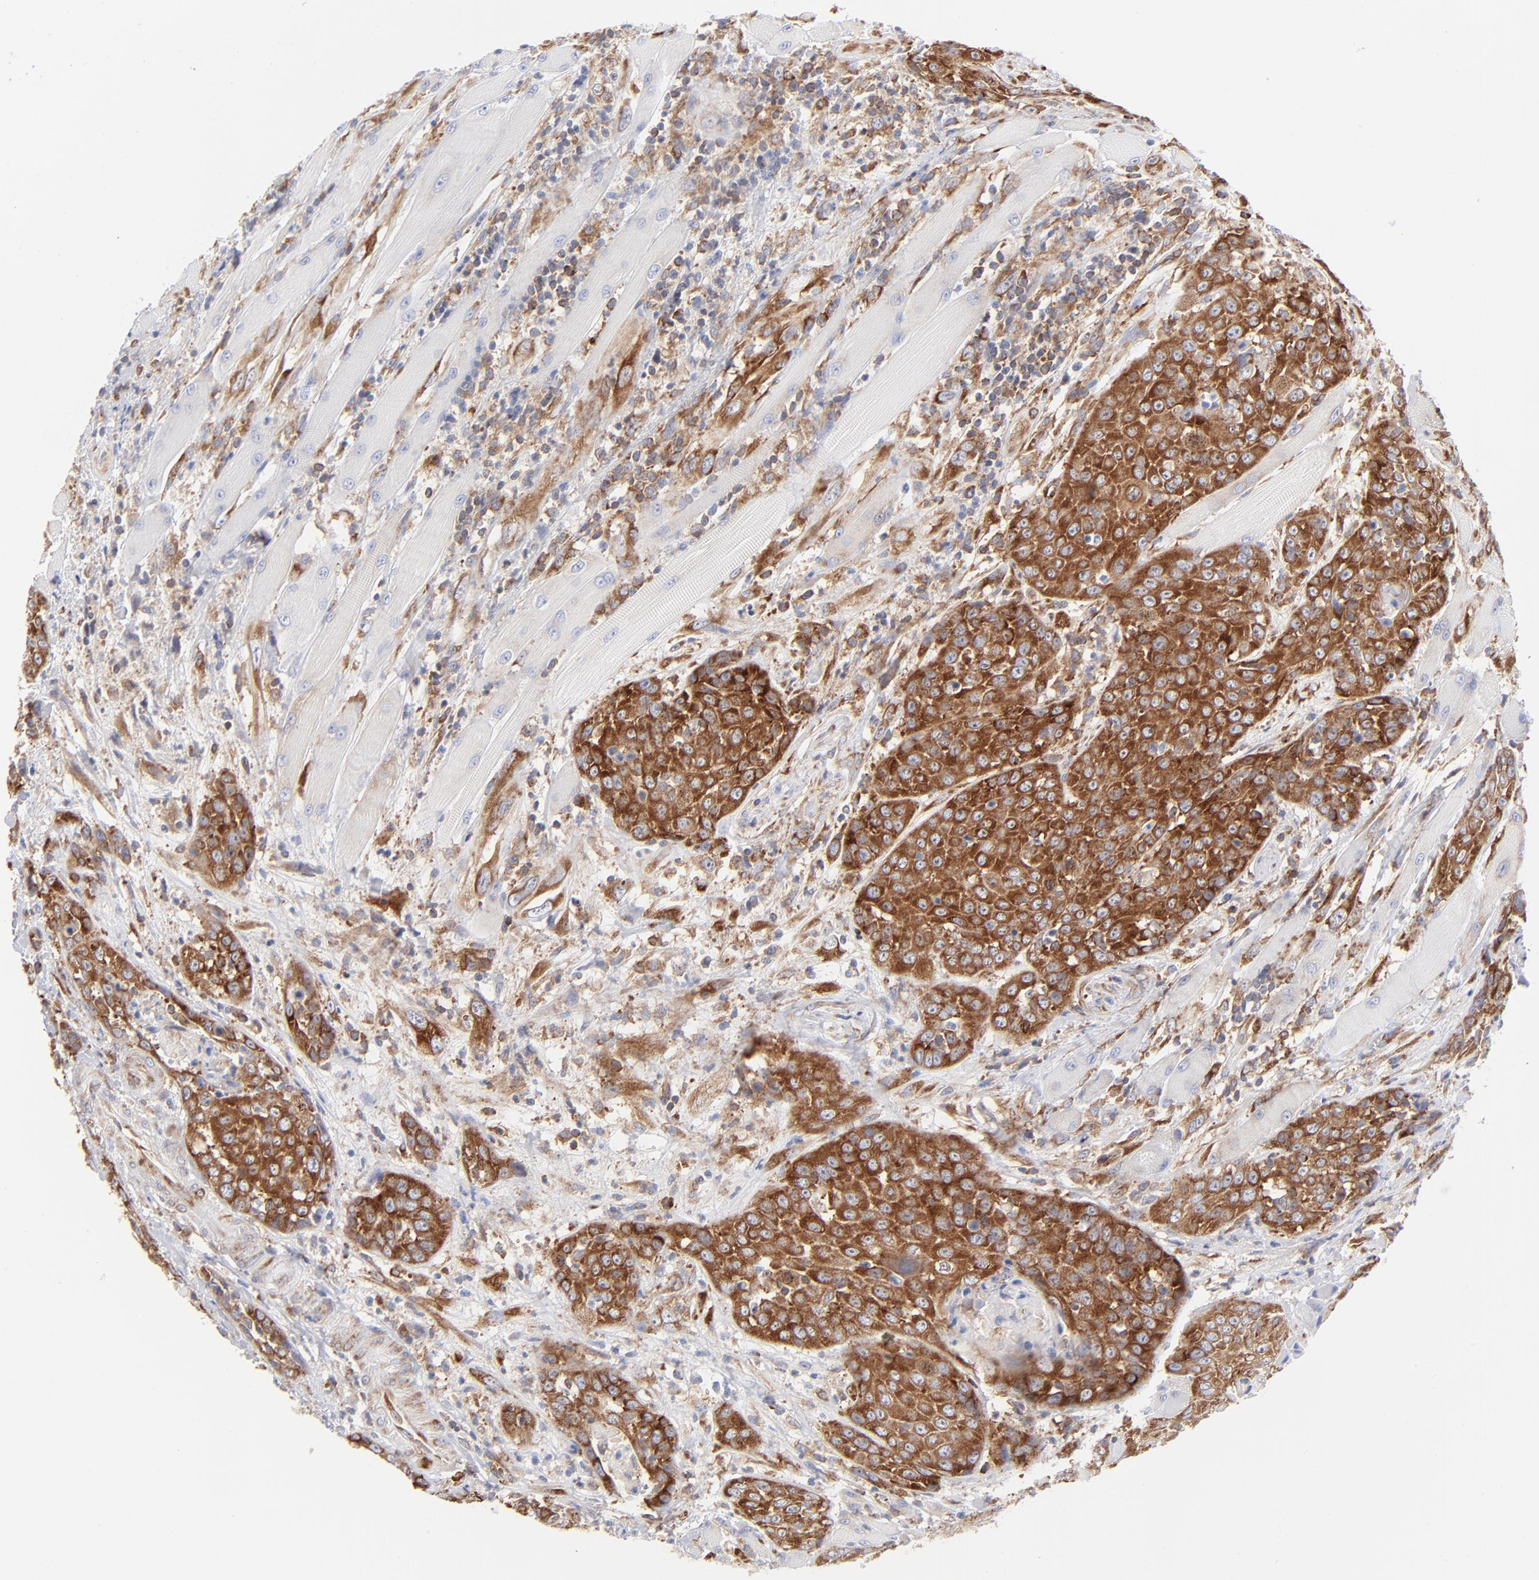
{"staining": {"intensity": "strong", "quantity": ">75%", "location": "cytoplasmic/membranous"}, "tissue": "head and neck cancer", "cell_type": "Tumor cells", "image_type": "cancer", "snomed": [{"axis": "morphology", "description": "Squamous cell carcinoma, NOS"}, {"axis": "topography", "description": "Head-Neck"}], "caption": "There is high levels of strong cytoplasmic/membranous expression in tumor cells of head and neck cancer (squamous cell carcinoma), as demonstrated by immunohistochemical staining (brown color).", "gene": "EIF2AK2", "patient": {"sex": "female", "age": 84}}